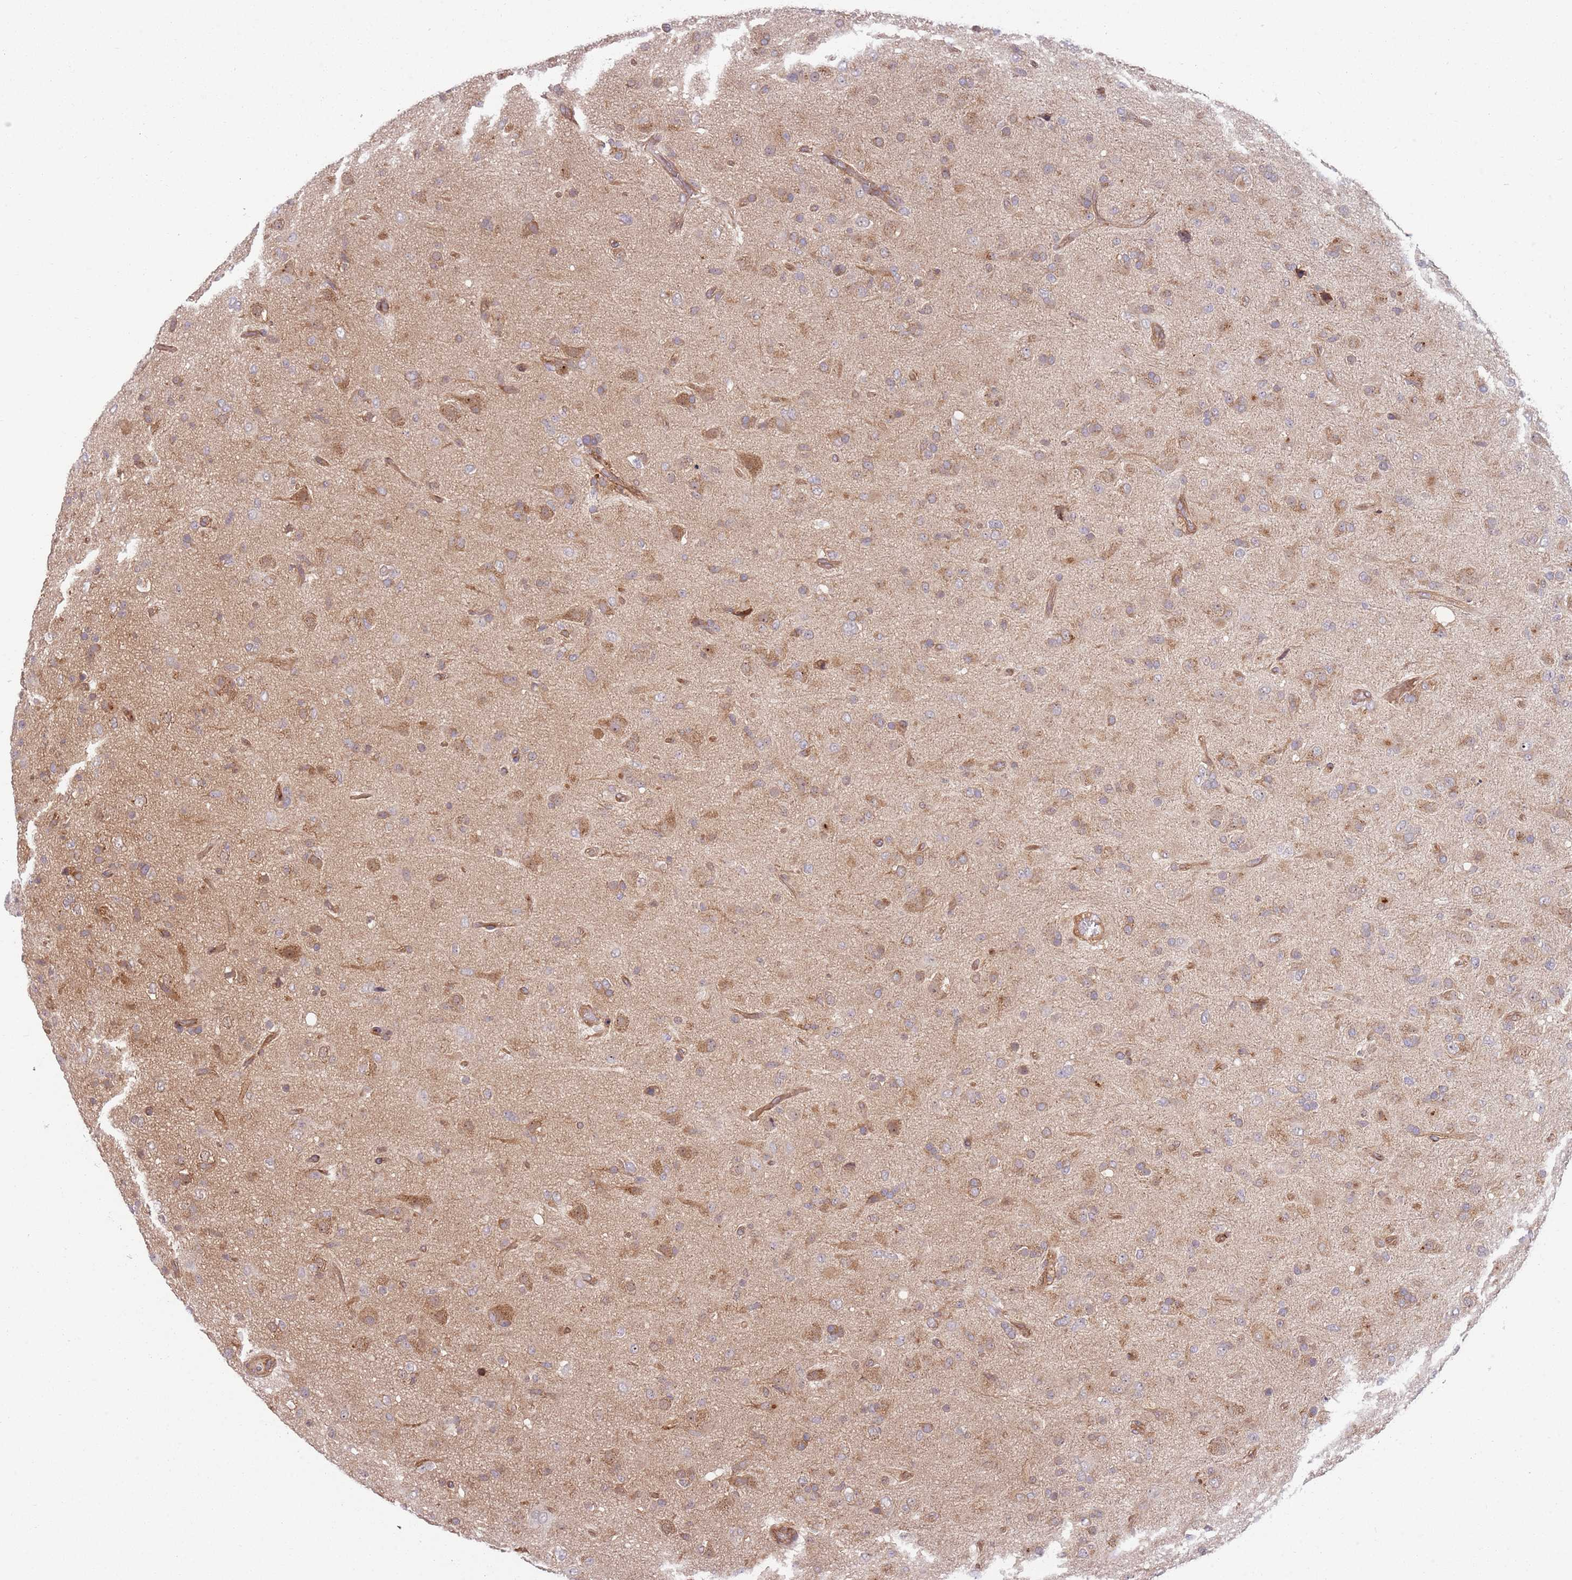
{"staining": {"intensity": "moderate", "quantity": "25%-75%", "location": "cytoplasmic/membranous"}, "tissue": "glioma", "cell_type": "Tumor cells", "image_type": "cancer", "snomed": [{"axis": "morphology", "description": "Glioma, malignant, Low grade"}, {"axis": "topography", "description": "Brain"}], "caption": "High-magnification brightfield microscopy of glioma stained with DAB (brown) and counterstained with hematoxylin (blue). tumor cells exhibit moderate cytoplasmic/membranous positivity is present in approximately25%-75% of cells.", "gene": "GGA1", "patient": {"sex": "male", "age": 65}}